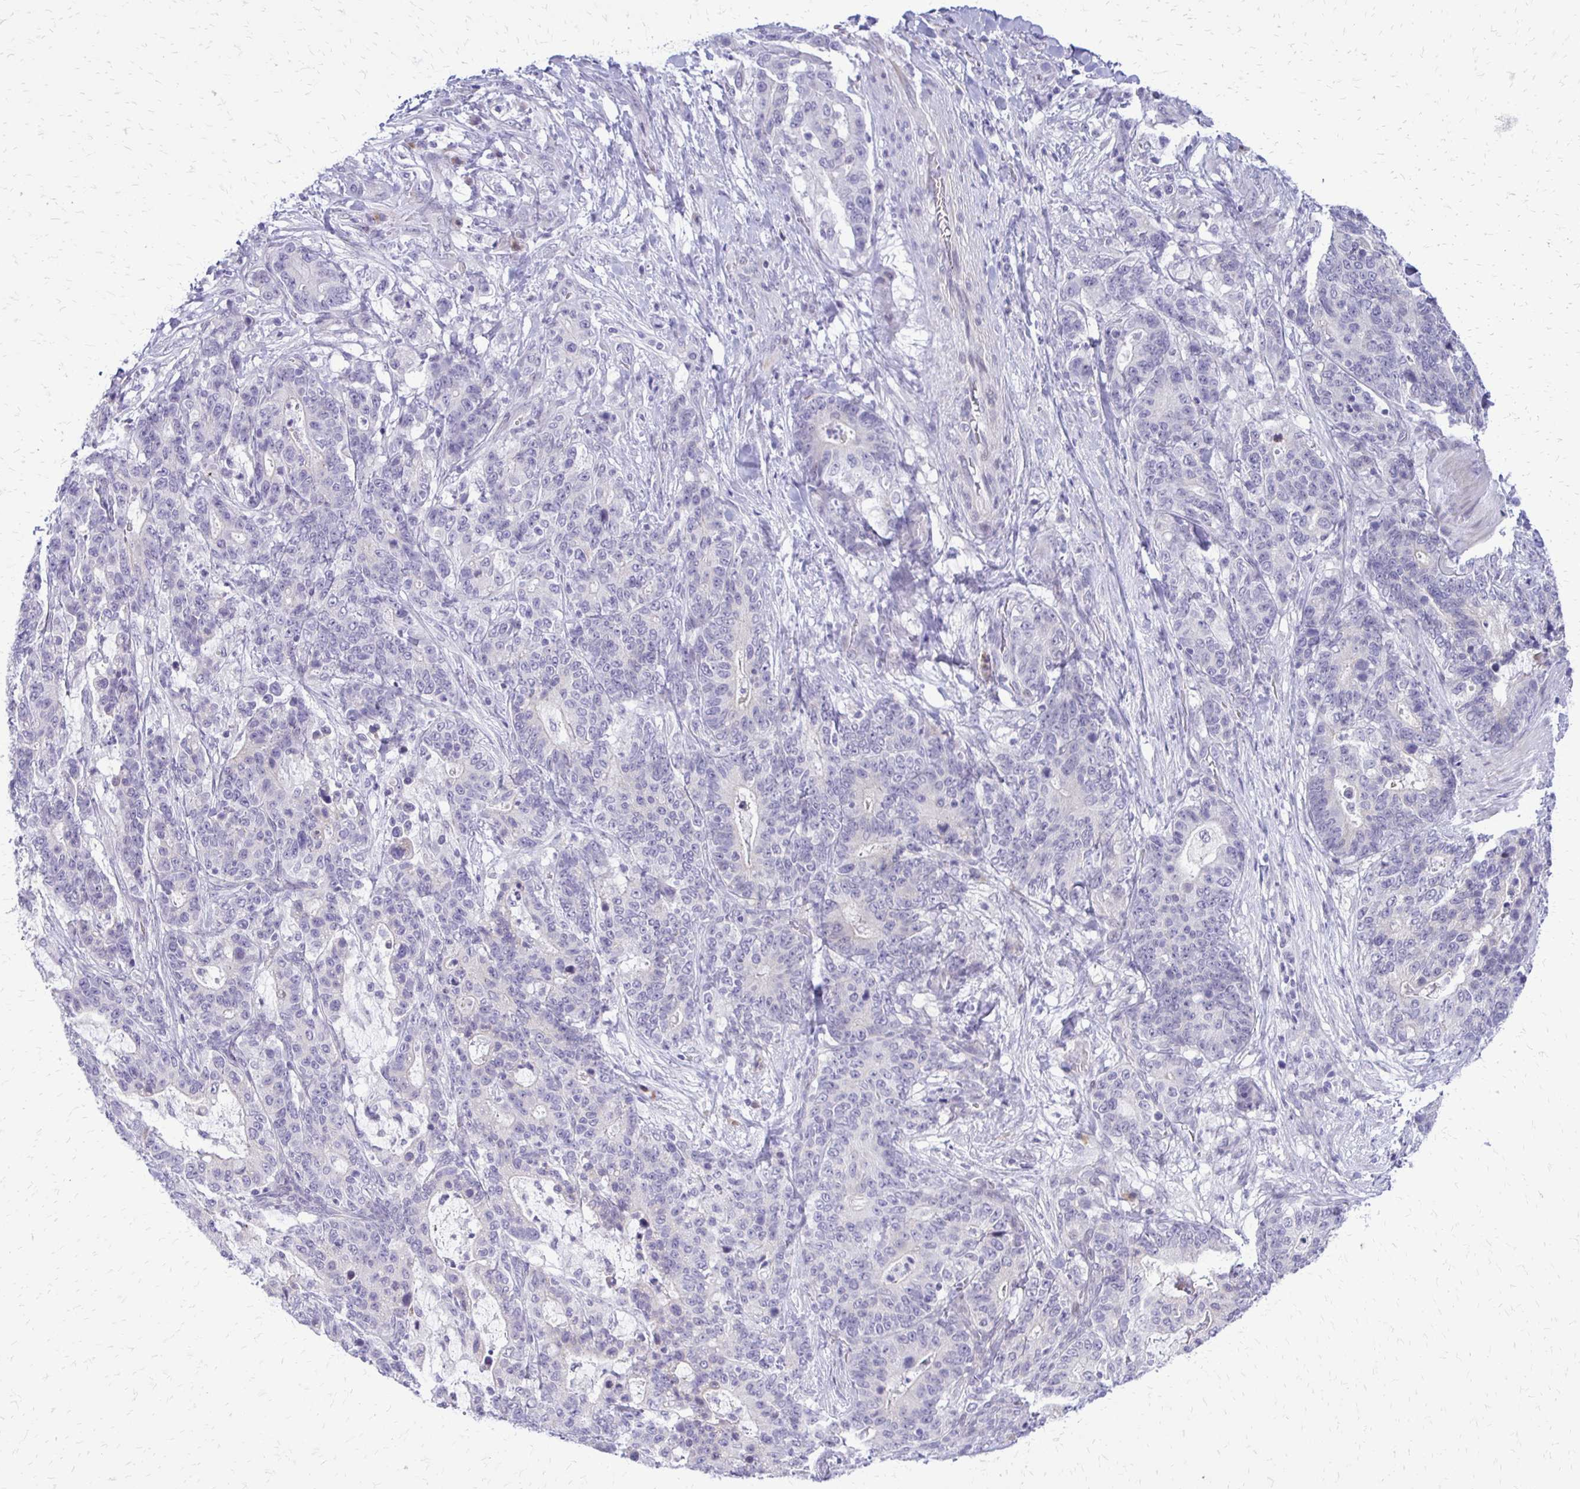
{"staining": {"intensity": "negative", "quantity": "none", "location": "none"}, "tissue": "stomach cancer", "cell_type": "Tumor cells", "image_type": "cancer", "snomed": [{"axis": "morphology", "description": "Normal tissue, NOS"}, {"axis": "morphology", "description": "Adenocarcinoma, NOS"}, {"axis": "topography", "description": "Stomach"}], "caption": "Human adenocarcinoma (stomach) stained for a protein using immunohistochemistry shows no staining in tumor cells.", "gene": "EPYC", "patient": {"sex": "female", "age": 64}}